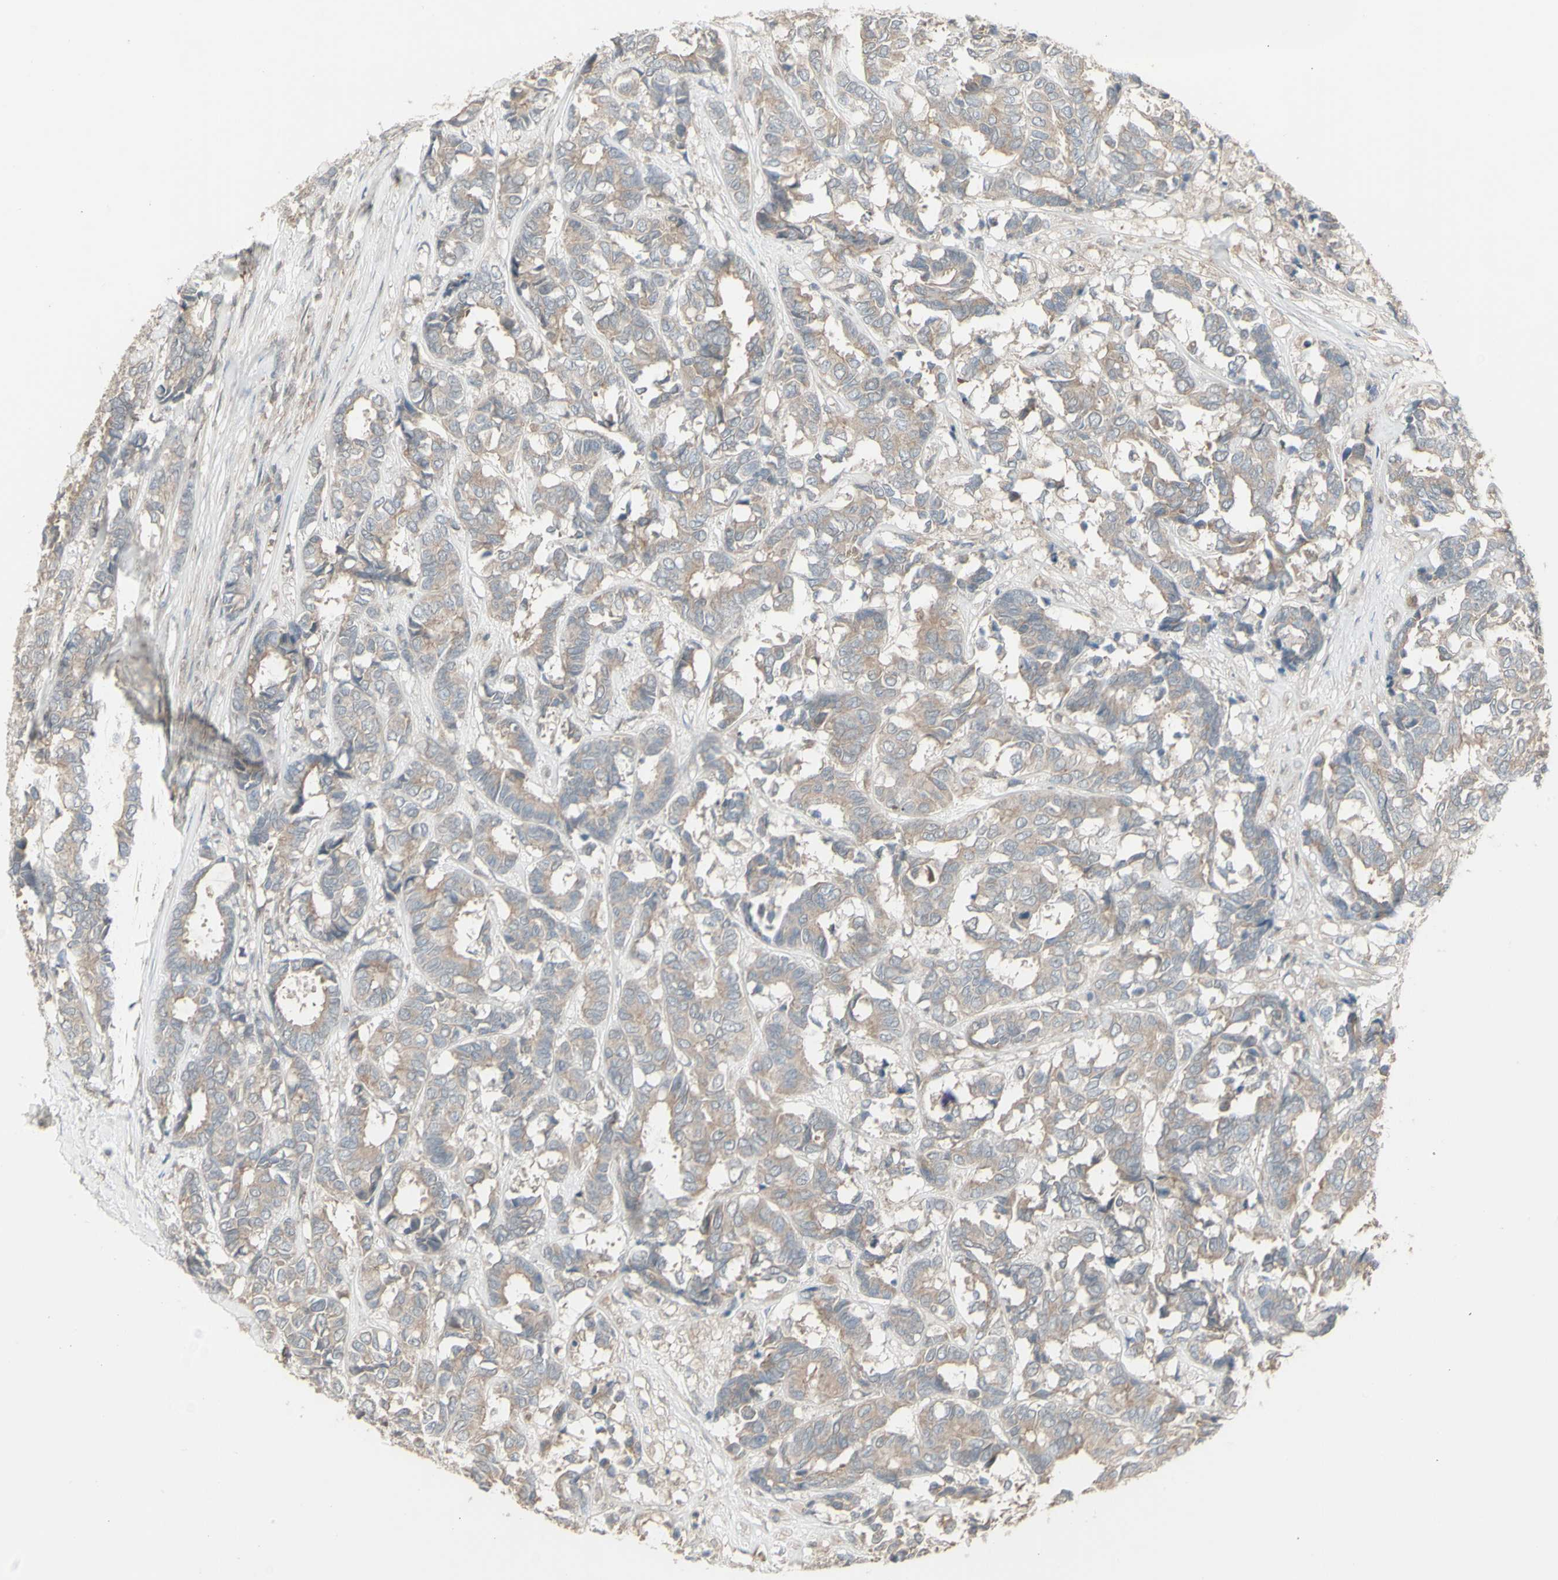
{"staining": {"intensity": "weak", "quantity": "25%-75%", "location": "cytoplasmic/membranous"}, "tissue": "breast cancer", "cell_type": "Tumor cells", "image_type": "cancer", "snomed": [{"axis": "morphology", "description": "Duct carcinoma"}, {"axis": "topography", "description": "Breast"}], "caption": "About 25%-75% of tumor cells in human invasive ductal carcinoma (breast) reveal weak cytoplasmic/membranous protein staining as visualized by brown immunohistochemical staining.", "gene": "CSK", "patient": {"sex": "female", "age": 87}}